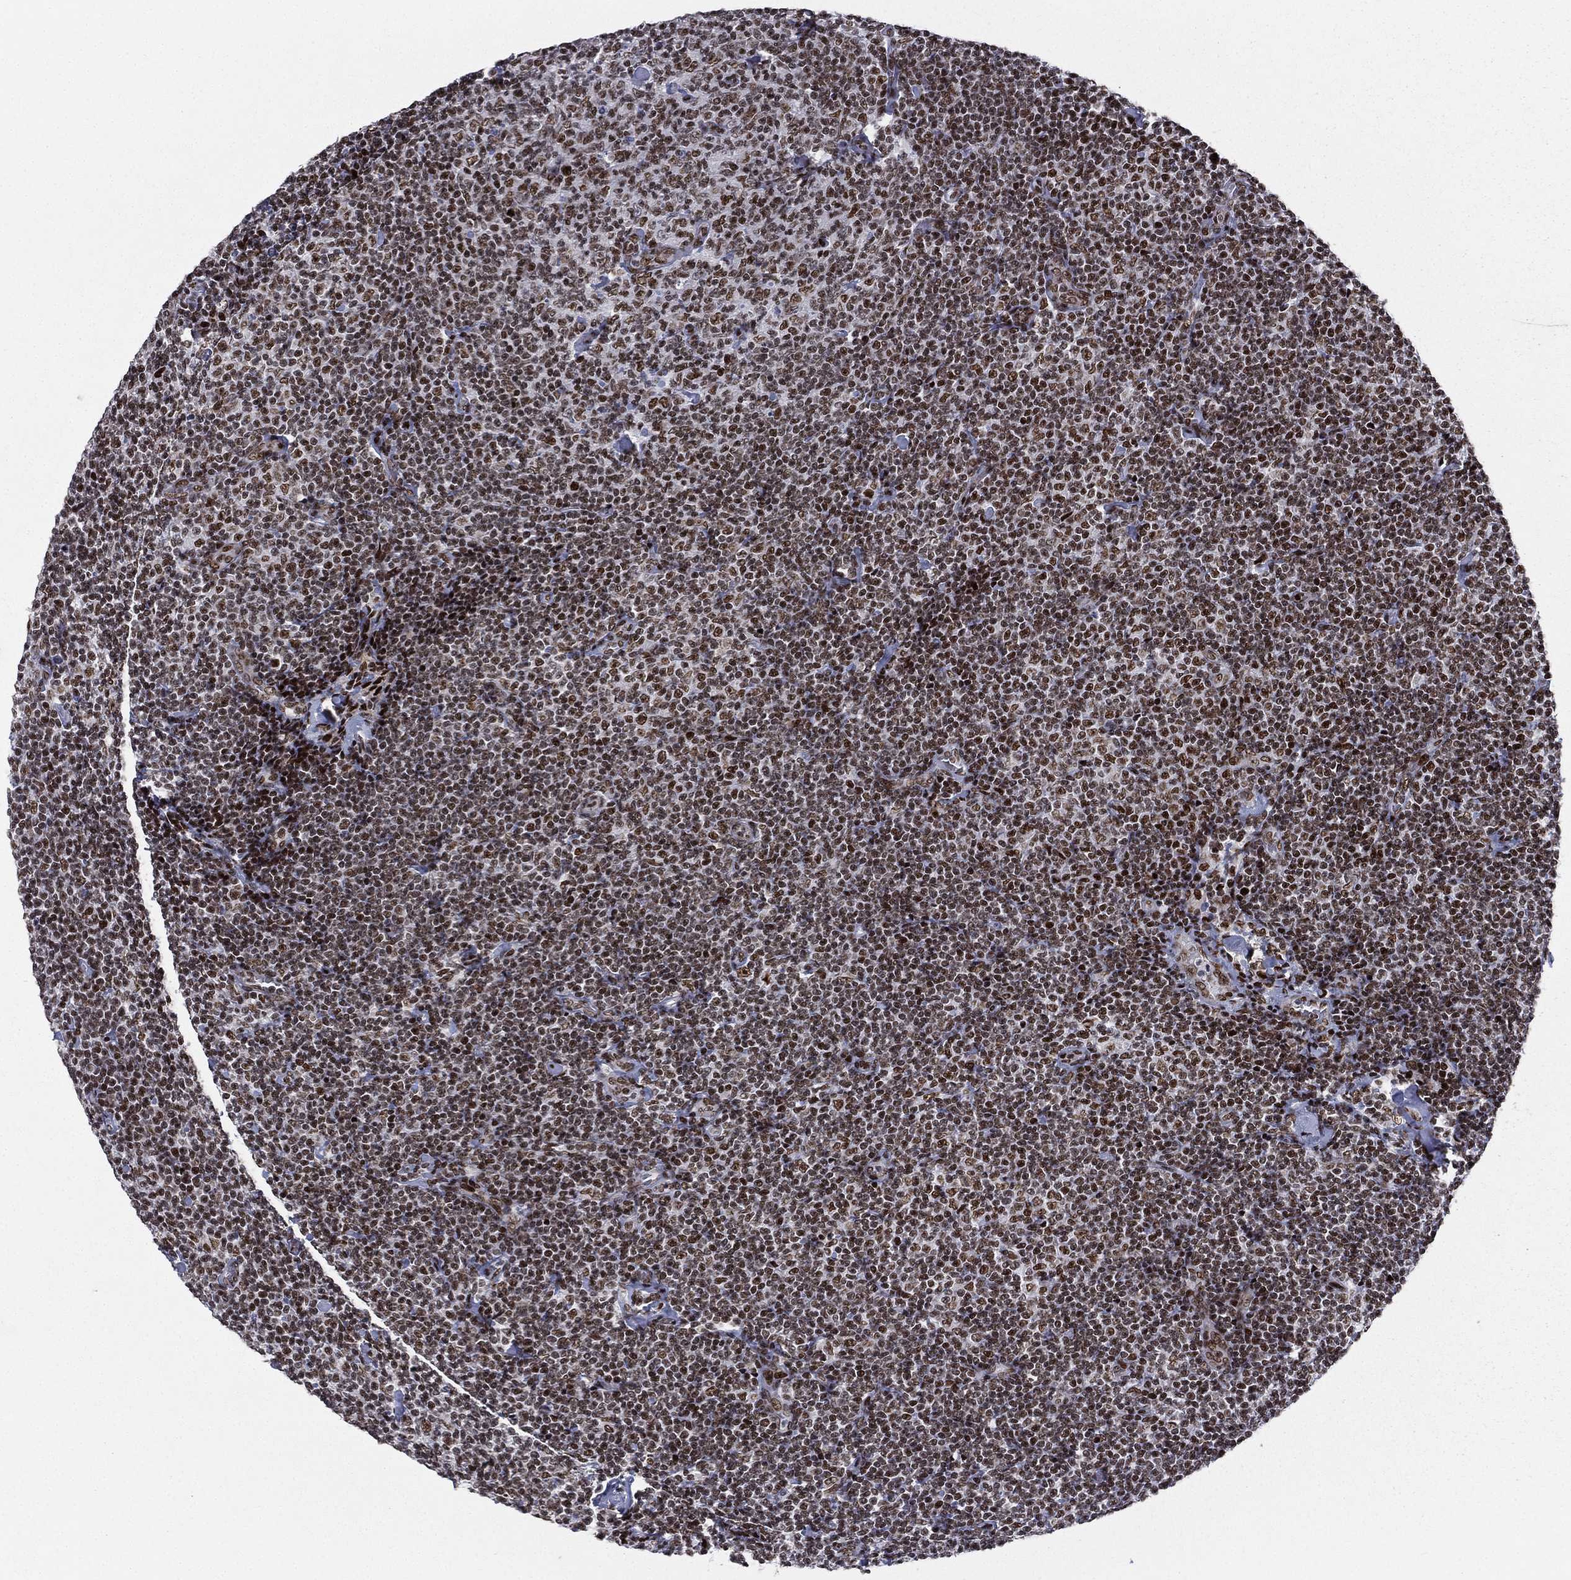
{"staining": {"intensity": "moderate", "quantity": ">75%", "location": "nuclear"}, "tissue": "lymphoma", "cell_type": "Tumor cells", "image_type": "cancer", "snomed": [{"axis": "morphology", "description": "Malignant lymphoma, non-Hodgkin's type, Low grade"}, {"axis": "topography", "description": "Lymph node"}], "caption": "IHC of malignant lymphoma, non-Hodgkin's type (low-grade) exhibits medium levels of moderate nuclear positivity in about >75% of tumor cells.", "gene": "RTF1", "patient": {"sex": "male", "age": 81}}